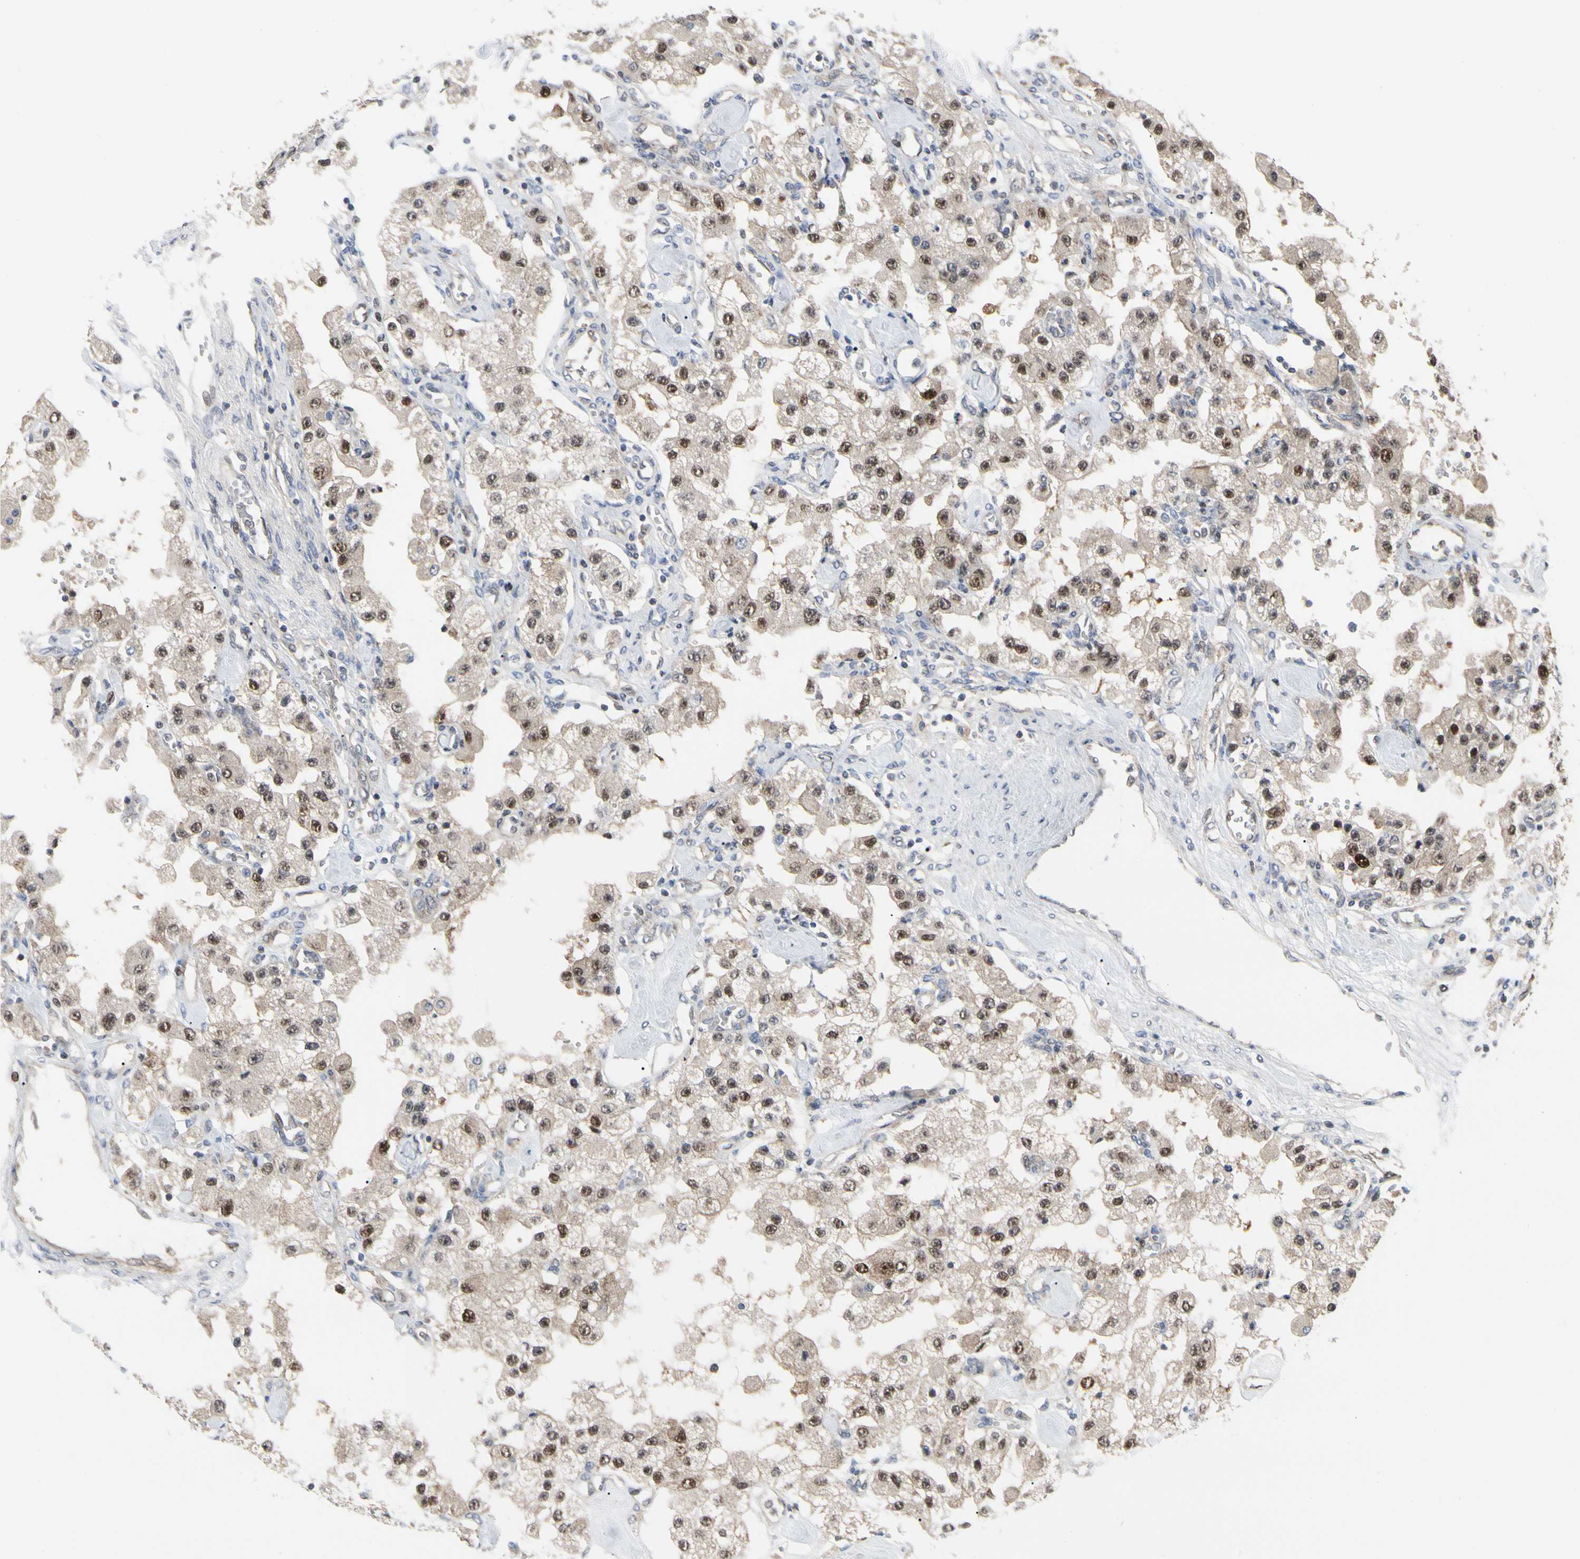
{"staining": {"intensity": "moderate", "quantity": ">75%", "location": "cytoplasmic/membranous,nuclear"}, "tissue": "carcinoid", "cell_type": "Tumor cells", "image_type": "cancer", "snomed": [{"axis": "morphology", "description": "Carcinoid, malignant, NOS"}, {"axis": "topography", "description": "Pancreas"}], "caption": "Immunohistochemistry (IHC) micrograph of human malignant carcinoid stained for a protein (brown), which displays medium levels of moderate cytoplasmic/membranous and nuclear expression in approximately >75% of tumor cells.", "gene": "CDK5", "patient": {"sex": "male", "age": 41}}